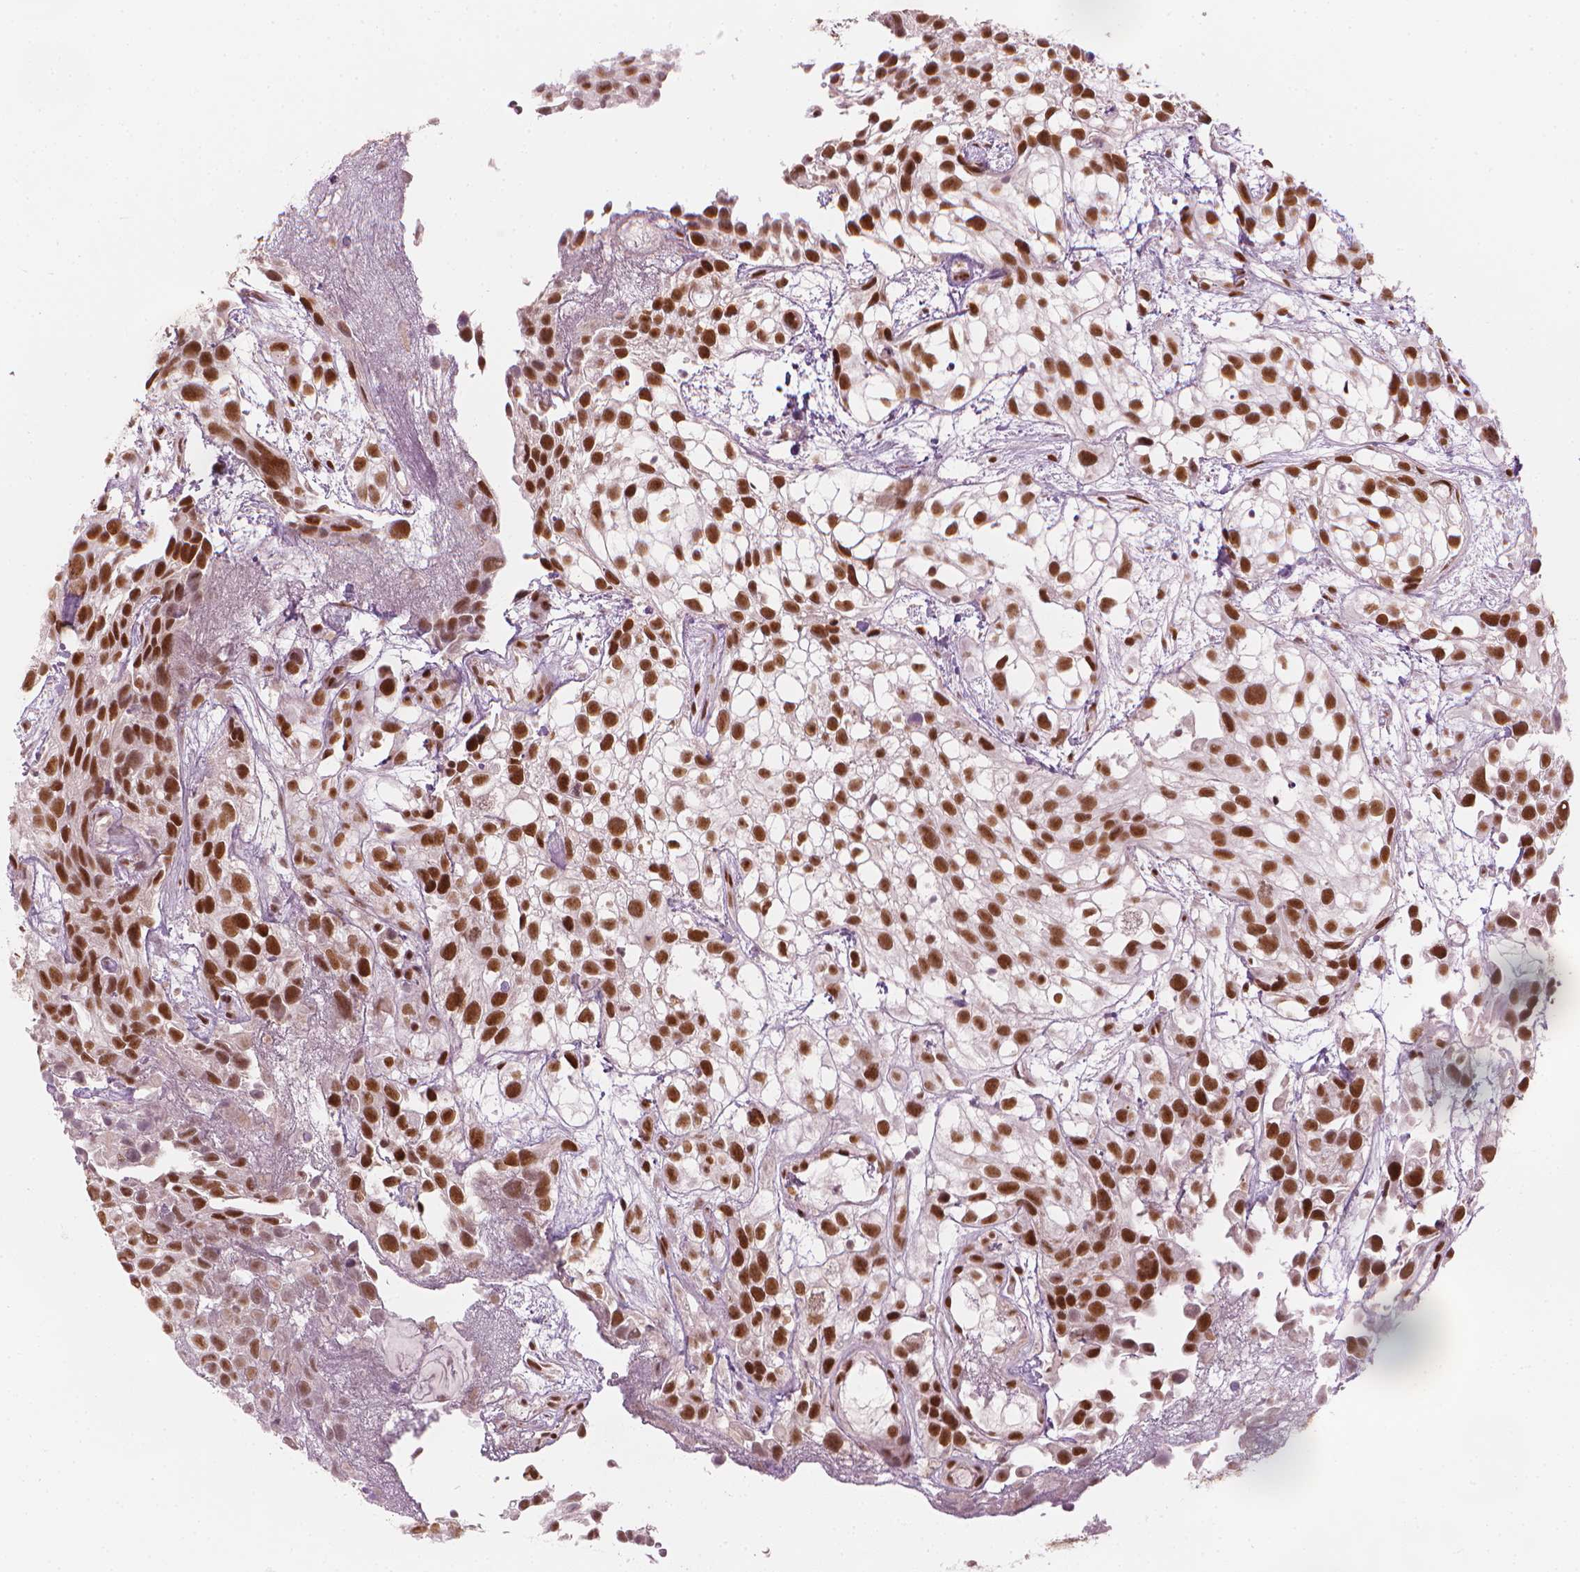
{"staining": {"intensity": "strong", "quantity": ">75%", "location": "nuclear"}, "tissue": "urothelial cancer", "cell_type": "Tumor cells", "image_type": "cancer", "snomed": [{"axis": "morphology", "description": "Urothelial carcinoma, High grade"}, {"axis": "topography", "description": "Urinary bladder"}], "caption": "Tumor cells show strong nuclear positivity in about >75% of cells in urothelial carcinoma (high-grade).", "gene": "ELF2", "patient": {"sex": "male", "age": 56}}